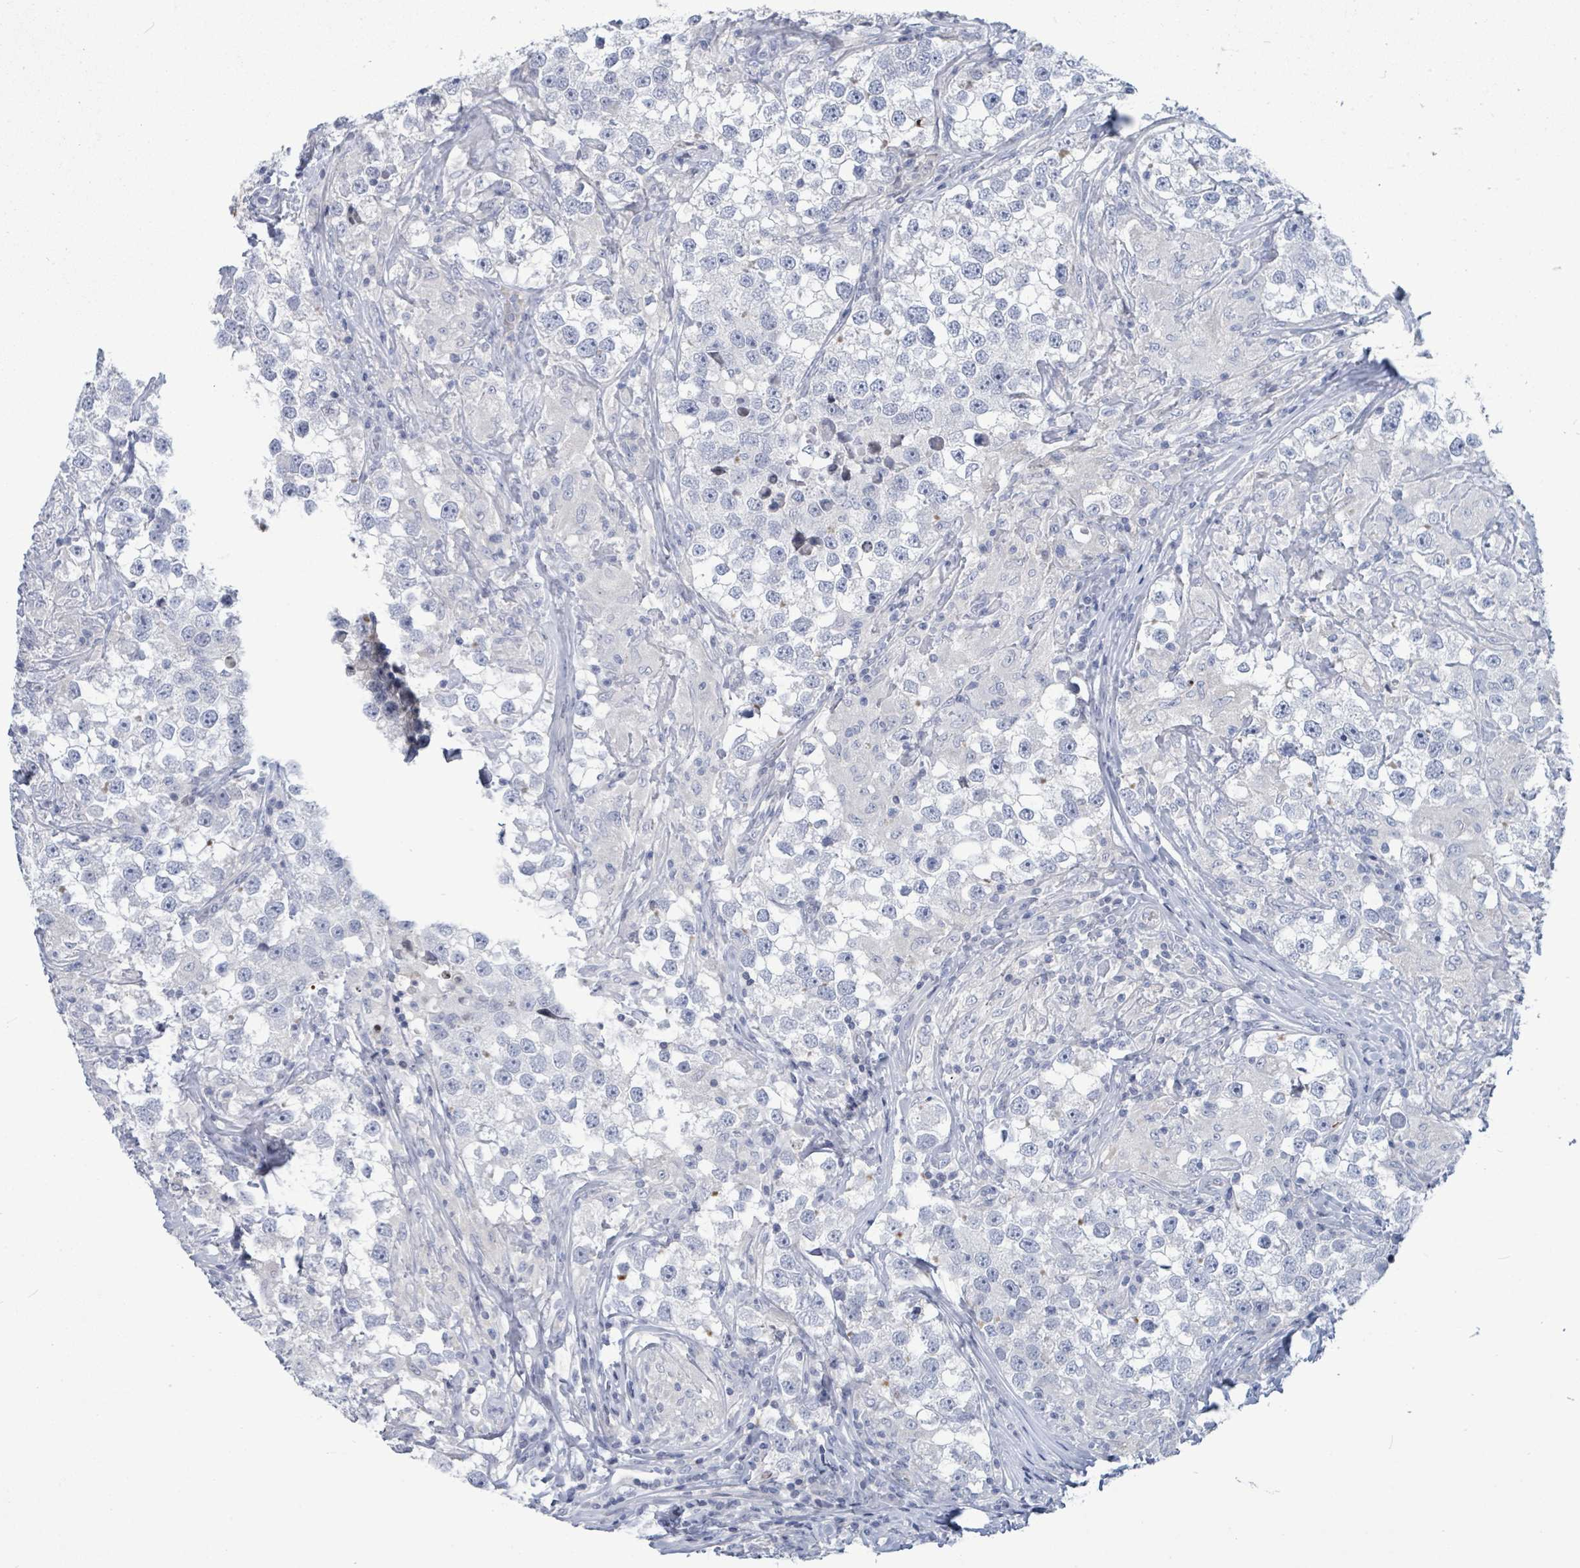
{"staining": {"intensity": "negative", "quantity": "none", "location": "none"}, "tissue": "testis cancer", "cell_type": "Tumor cells", "image_type": "cancer", "snomed": [{"axis": "morphology", "description": "Seminoma, NOS"}, {"axis": "topography", "description": "Testis"}], "caption": "Tumor cells show no significant protein staining in testis cancer (seminoma).", "gene": "NTN3", "patient": {"sex": "male", "age": 46}}